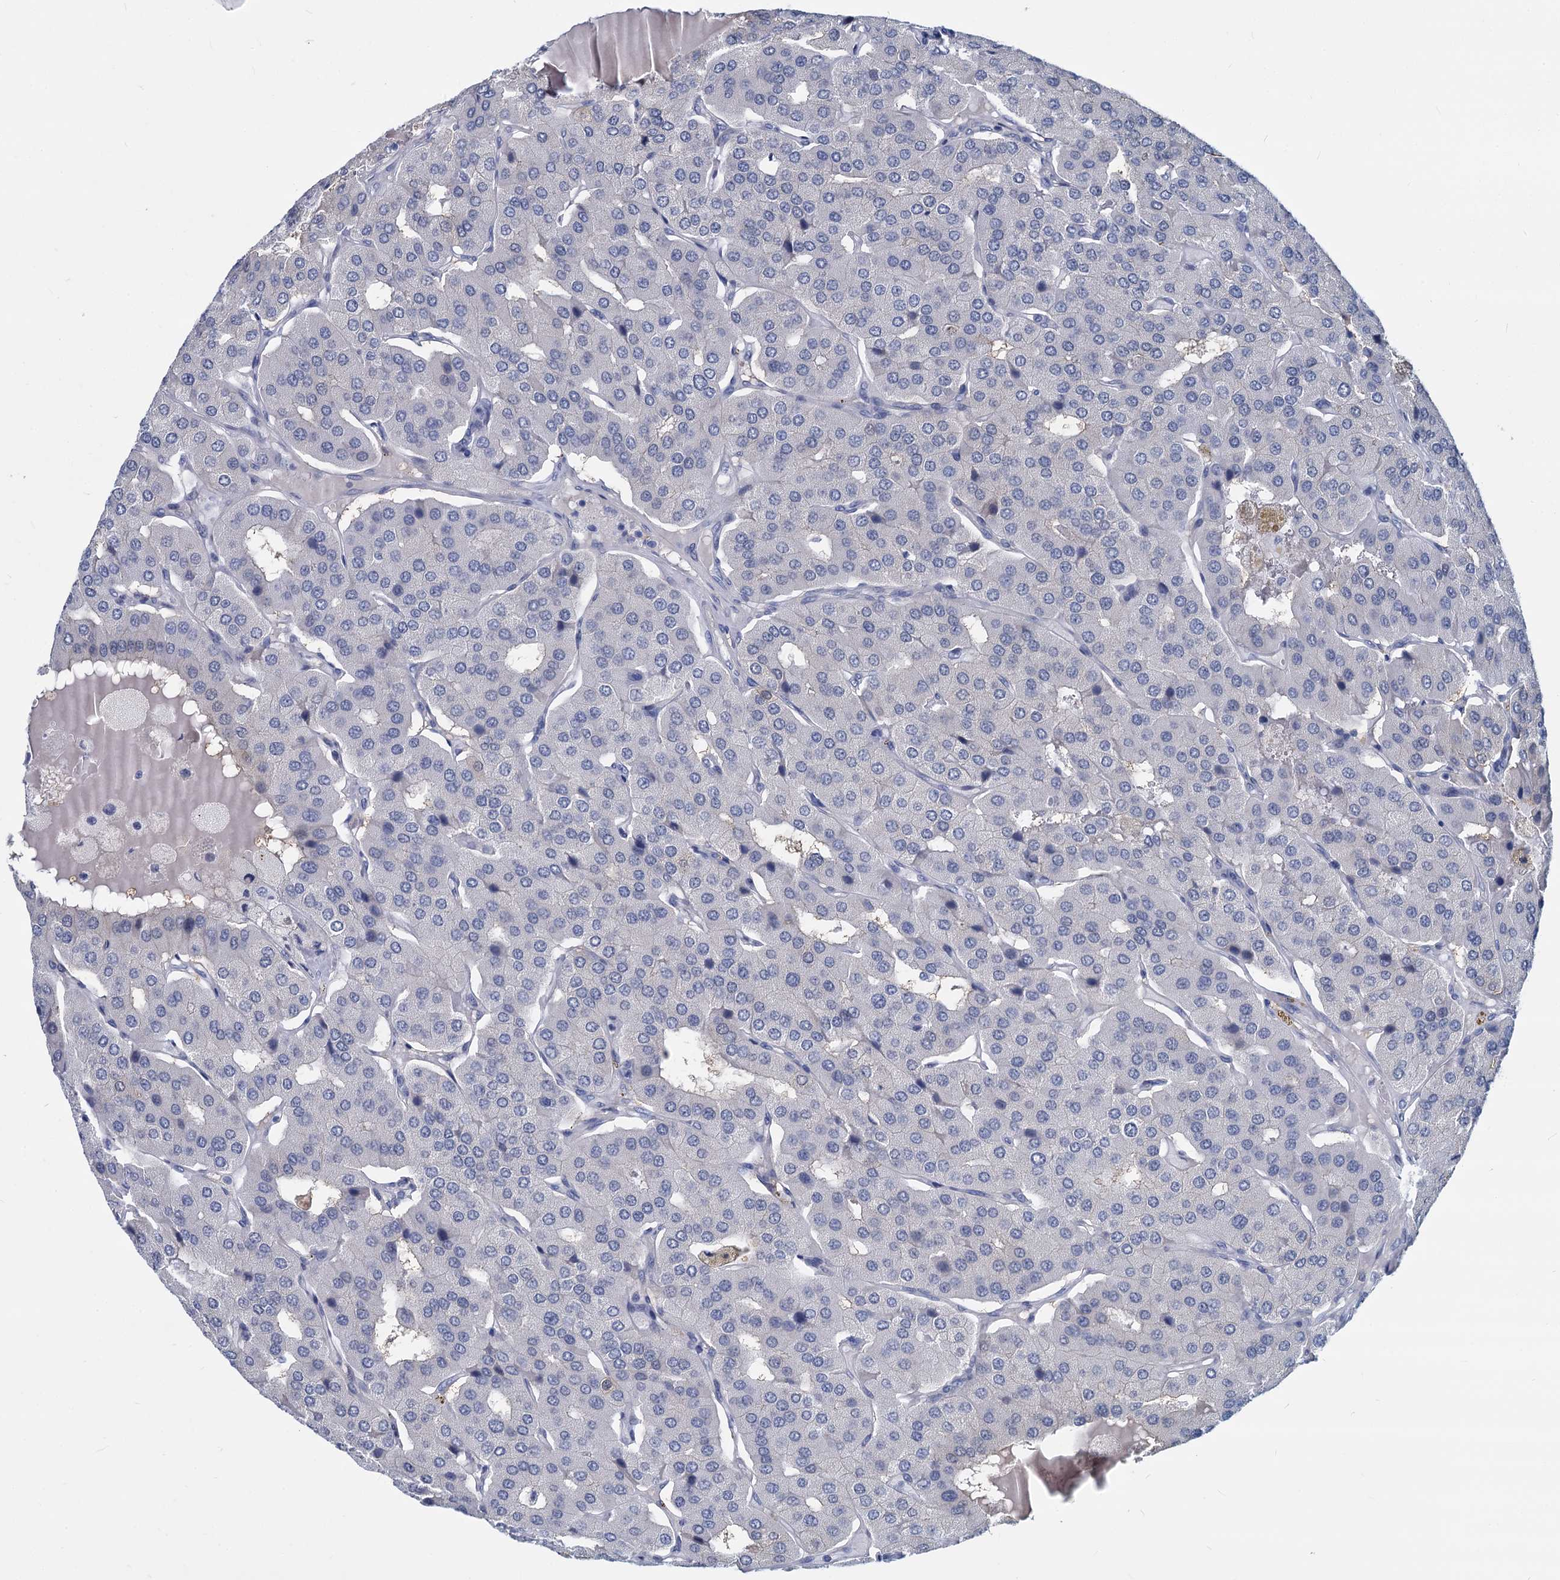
{"staining": {"intensity": "negative", "quantity": "none", "location": "none"}, "tissue": "parathyroid gland", "cell_type": "Glandular cells", "image_type": "normal", "snomed": [{"axis": "morphology", "description": "Normal tissue, NOS"}, {"axis": "morphology", "description": "Adenoma, NOS"}, {"axis": "topography", "description": "Parathyroid gland"}], "caption": "IHC image of benign parathyroid gland stained for a protein (brown), which reveals no staining in glandular cells.", "gene": "GSTM3", "patient": {"sex": "female", "age": 86}}